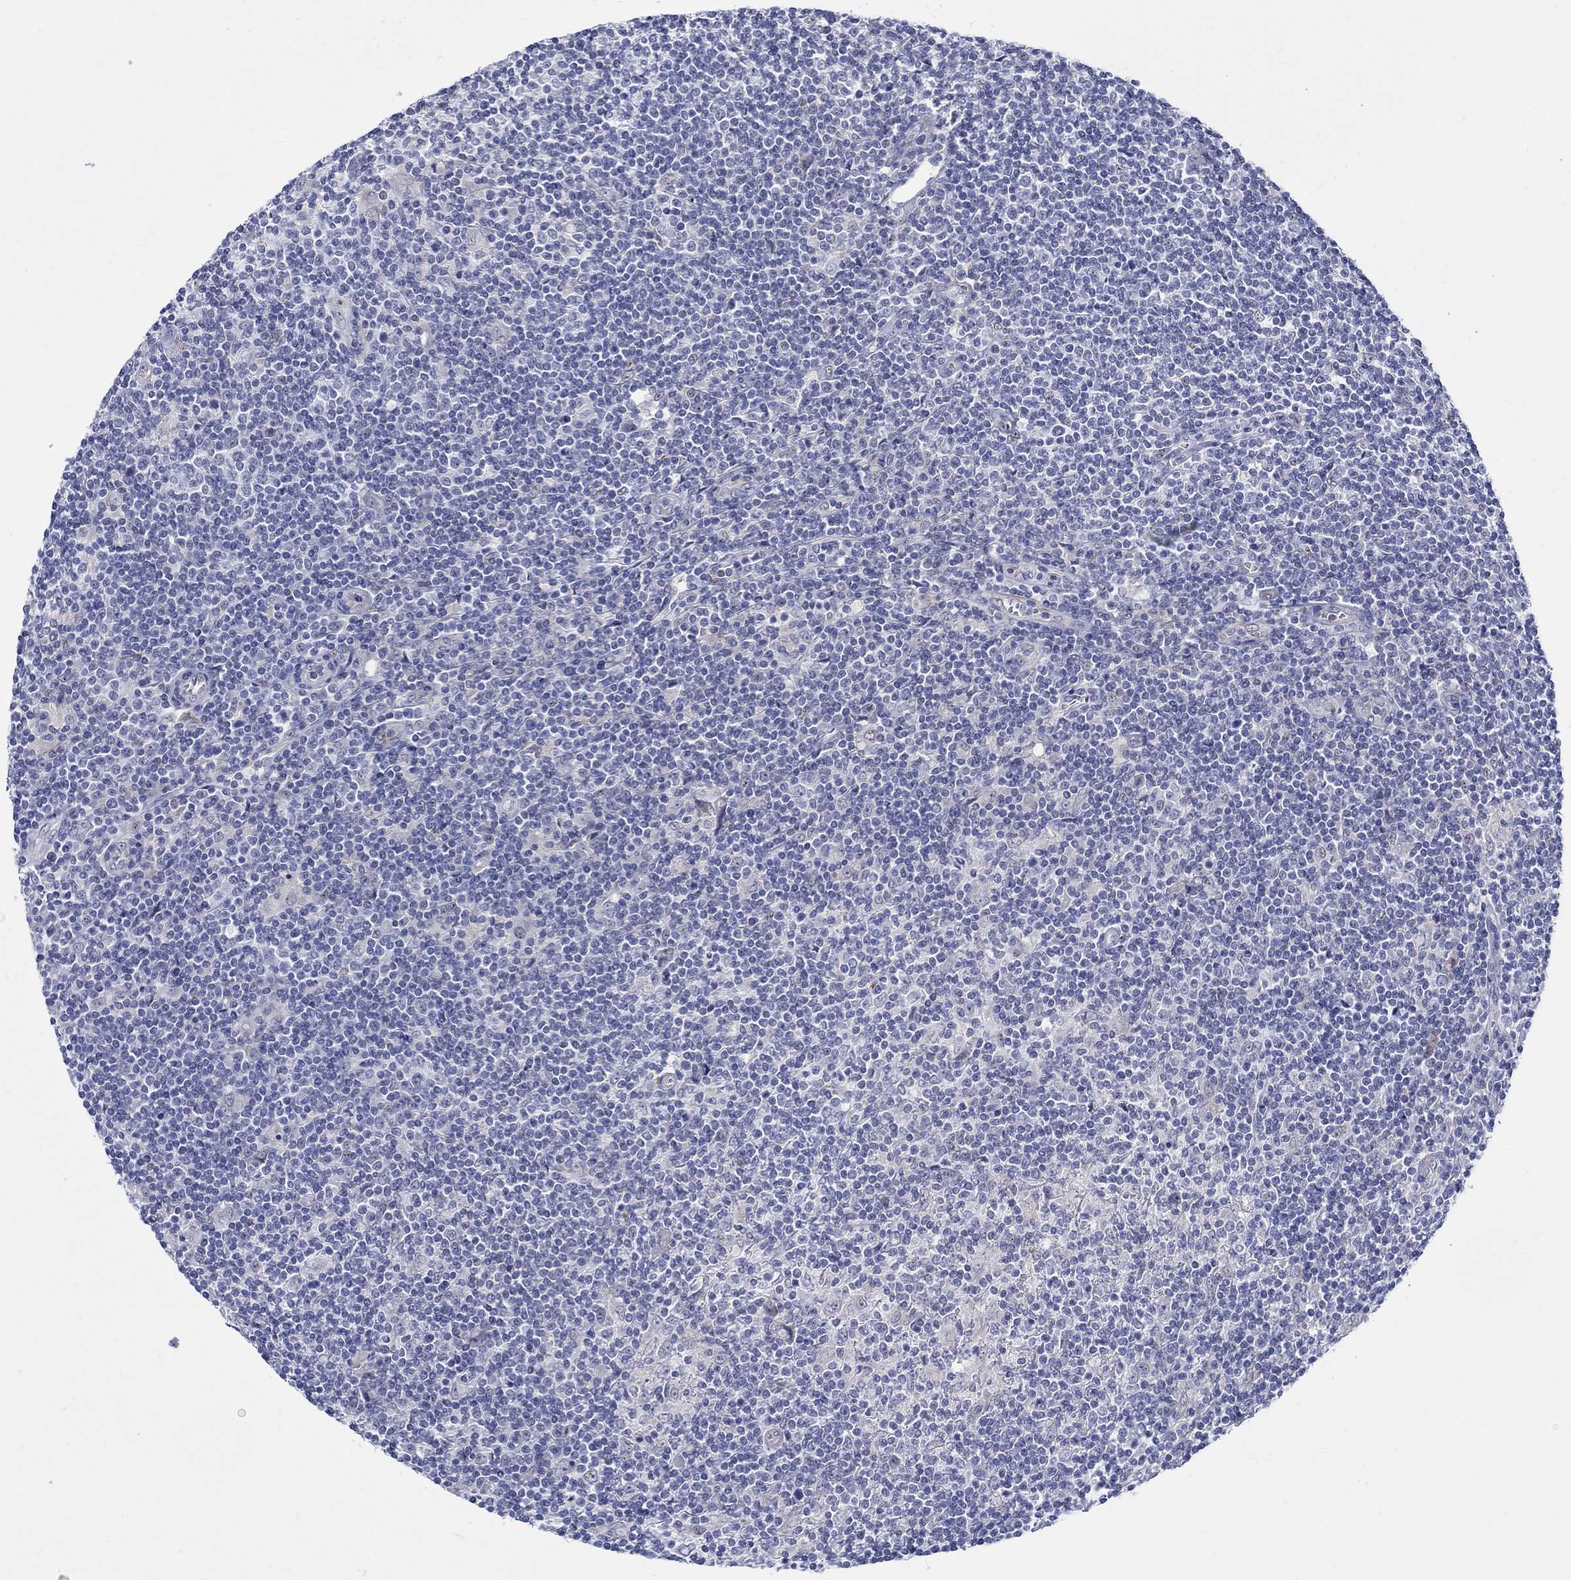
{"staining": {"intensity": "negative", "quantity": "none", "location": "none"}, "tissue": "lymphoma", "cell_type": "Tumor cells", "image_type": "cancer", "snomed": [{"axis": "morphology", "description": "Hodgkin's disease, NOS"}, {"axis": "topography", "description": "Lymph node"}], "caption": "There is no significant expression in tumor cells of Hodgkin's disease.", "gene": "ST6GALNAC1", "patient": {"sex": "male", "age": 40}}